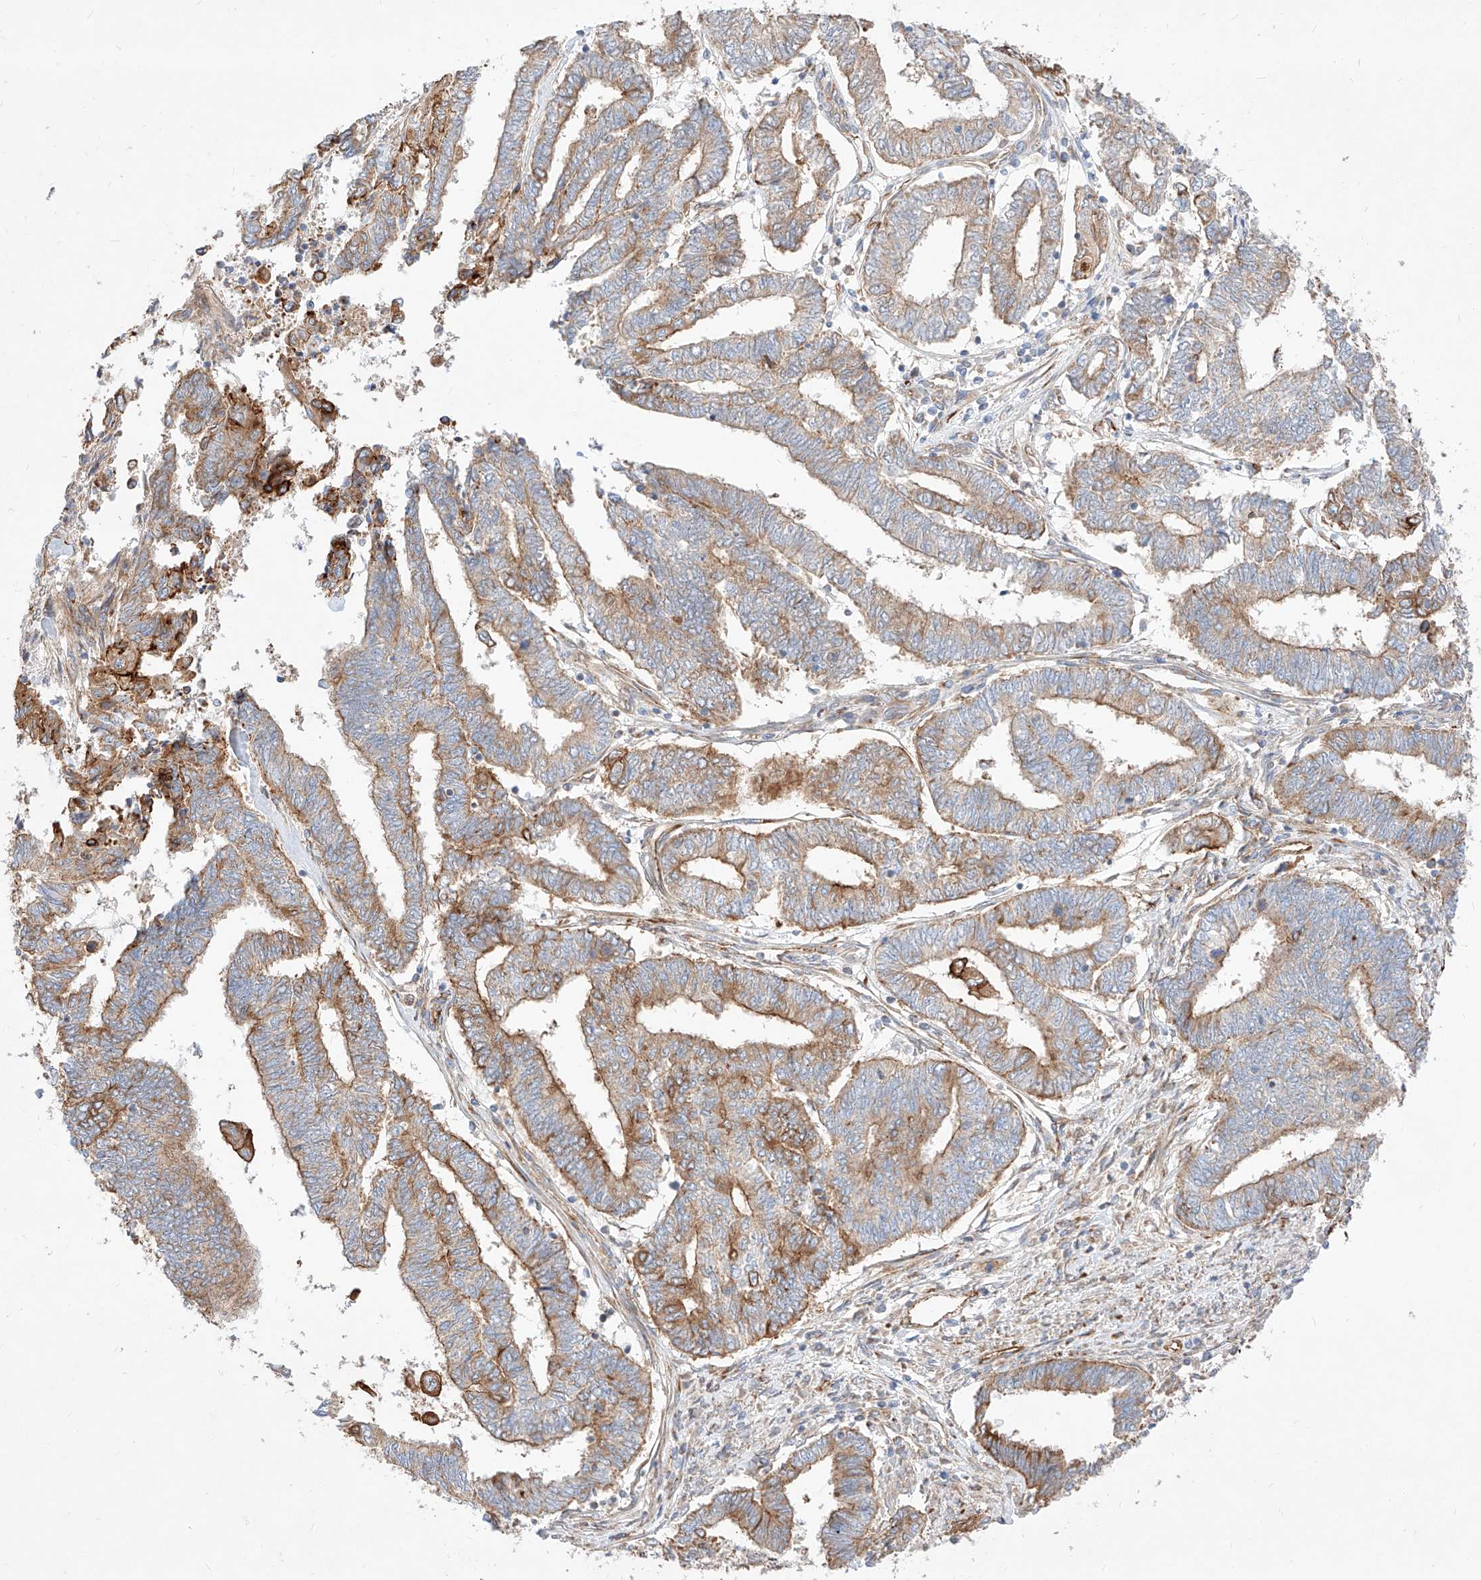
{"staining": {"intensity": "moderate", "quantity": ">75%", "location": "cytoplasmic/membranous"}, "tissue": "endometrial cancer", "cell_type": "Tumor cells", "image_type": "cancer", "snomed": [{"axis": "morphology", "description": "Adenocarcinoma, NOS"}, {"axis": "topography", "description": "Uterus"}, {"axis": "topography", "description": "Endometrium"}], "caption": "This image demonstrates immunohistochemistry staining of human endometrial adenocarcinoma, with medium moderate cytoplasmic/membranous staining in approximately >75% of tumor cells.", "gene": "CSGALNACT2", "patient": {"sex": "female", "age": 70}}